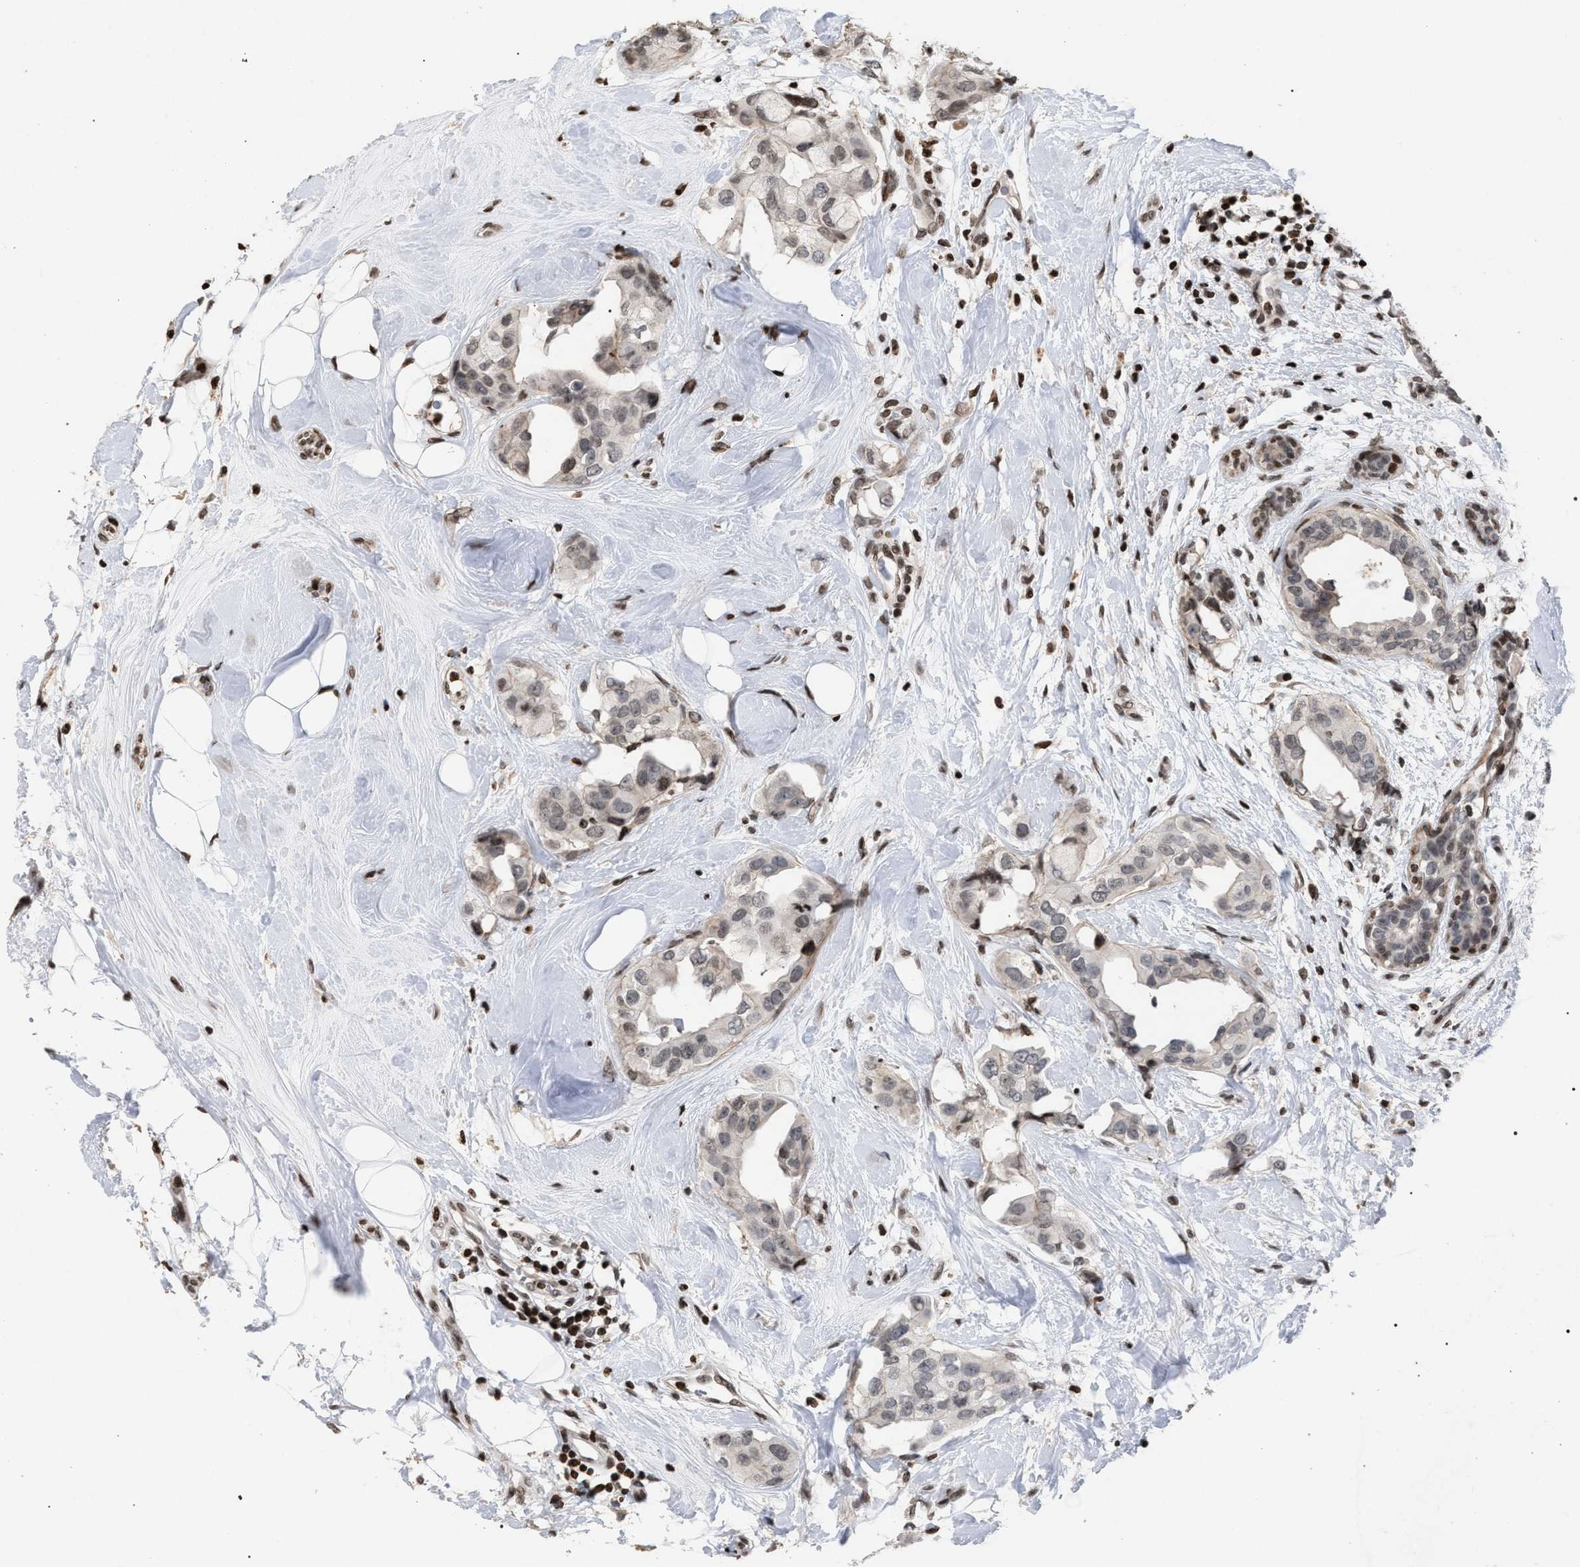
{"staining": {"intensity": "weak", "quantity": "<25%", "location": "cytoplasmic/membranous,nuclear"}, "tissue": "breast cancer", "cell_type": "Tumor cells", "image_type": "cancer", "snomed": [{"axis": "morphology", "description": "Duct carcinoma"}, {"axis": "topography", "description": "Breast"}], "caption": "Tumor cells are negative for brown protein staining in breast cancer.", "gene": "FOXD3", "patient": {"sex": "female", "age": 40}}